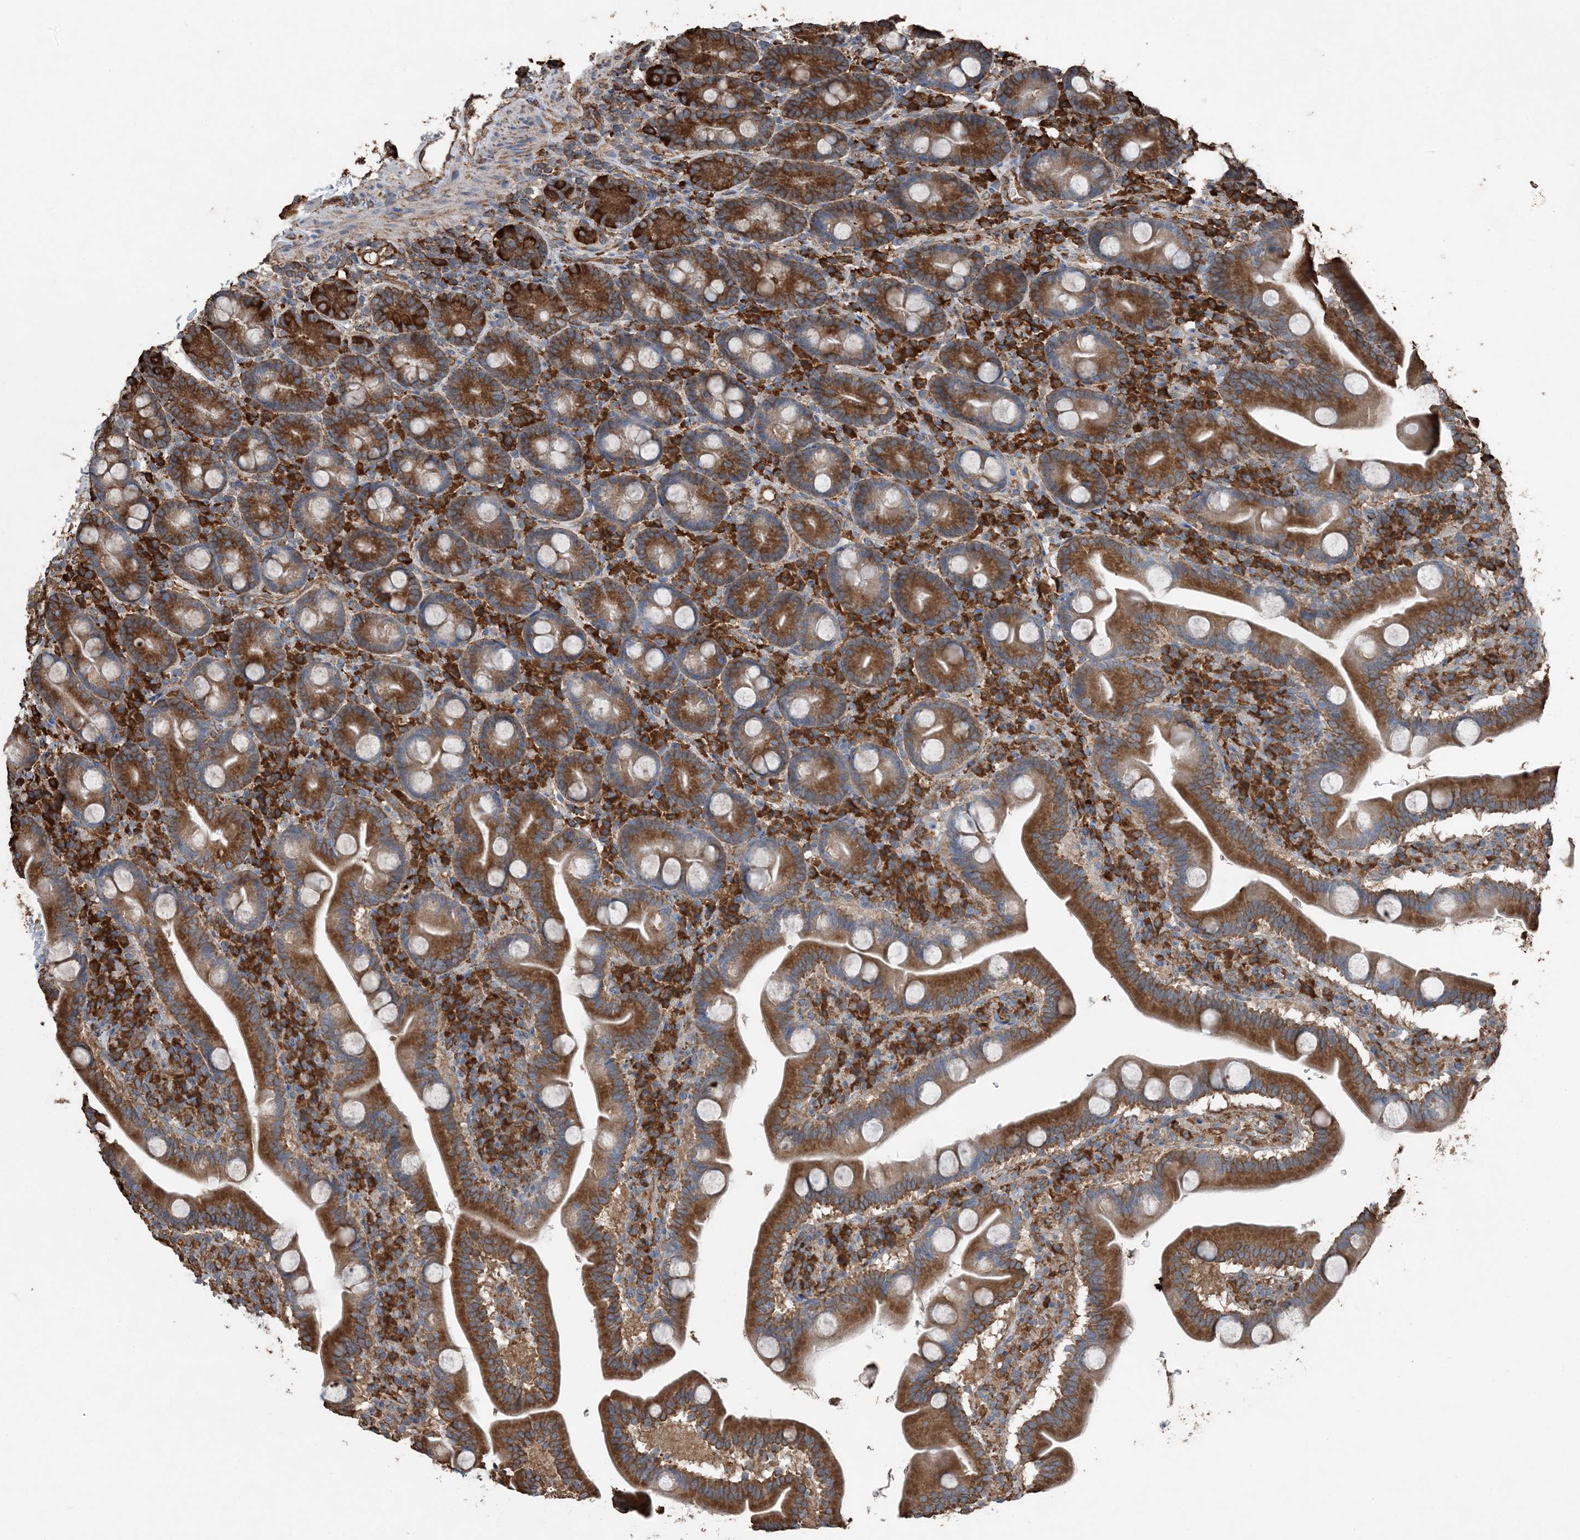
{"staining": {"intensity": "strong", "quantity": ">75%", "location": "cytoplasmic/membranous"}, "tissue": "duodenum", "cell_type": "Glandular cells", "image_type": "normal", "snomed": [{"axis": "morphology", "description": "Normal tissue, NOS"}, {"axis": "topography", "description": "Duodenum"}], "caption": "Immunohistochemical staining of normal duodenum displays >75% levels of strong cytoplasmic/membranous protein positivity in approximately >75% of glandular cells. Nuclei are stained in blue.", "gene": "PDIA6", "patient": {"sex": "male", "age": 35}}